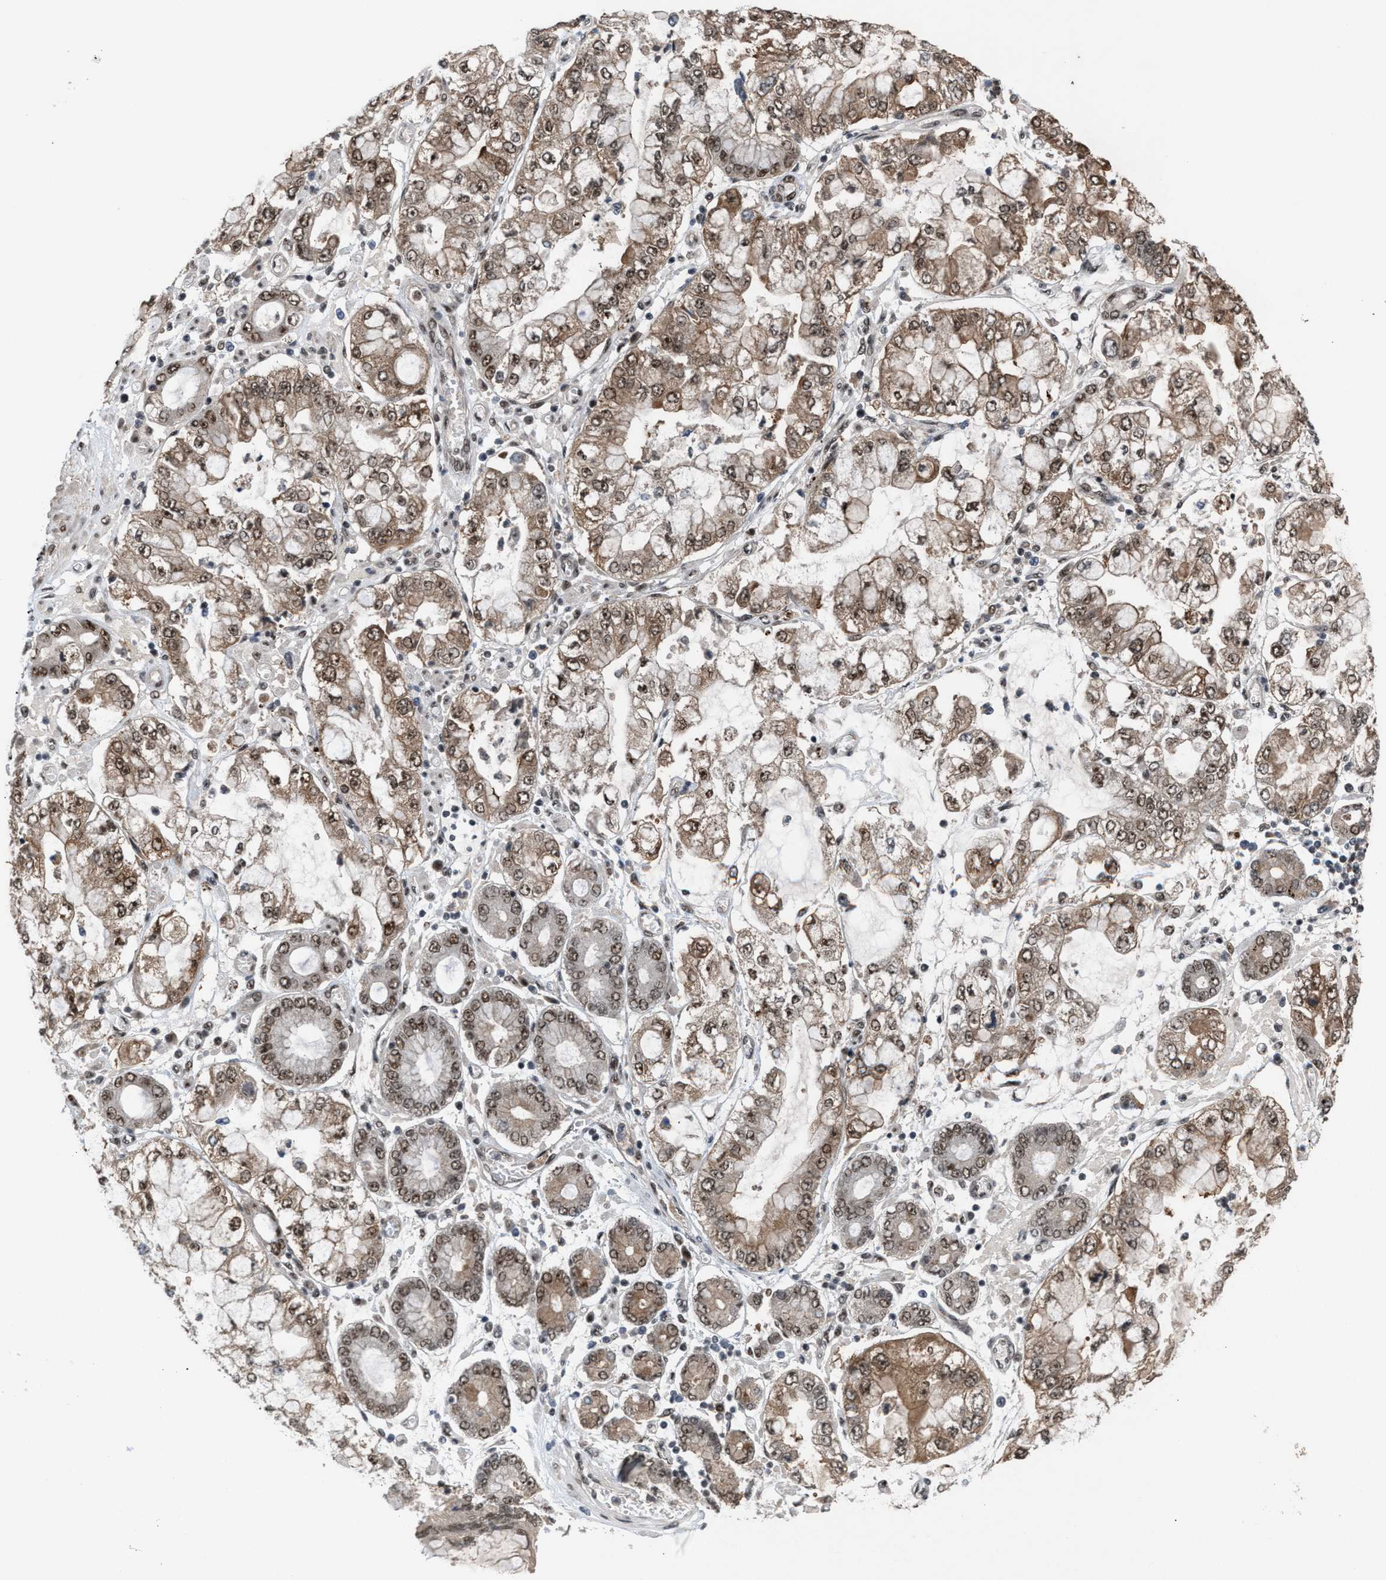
{"staining": {"intensity": "moderate", "quantity": ">75%", "location": "cytoplasmic/membranous,nuclear"}, "tissue": "stomach cancer", "cell_type": "Tumor cells", "image_type": "cancer", "snomed": [{"axis": "morphology", "description": "Adenocarcinoma, NOS"}, {"axis": "topography", "description": "Stomach"}], "caption": "Stomach cancer tissue shows moderate cytoplasmic/membranous and nuclear expression in approximately >75% of tumor cells, visualized by immunohistochemistry.", "gene": "PRPF4", "patient": {"sex": "male", "age": 76}}